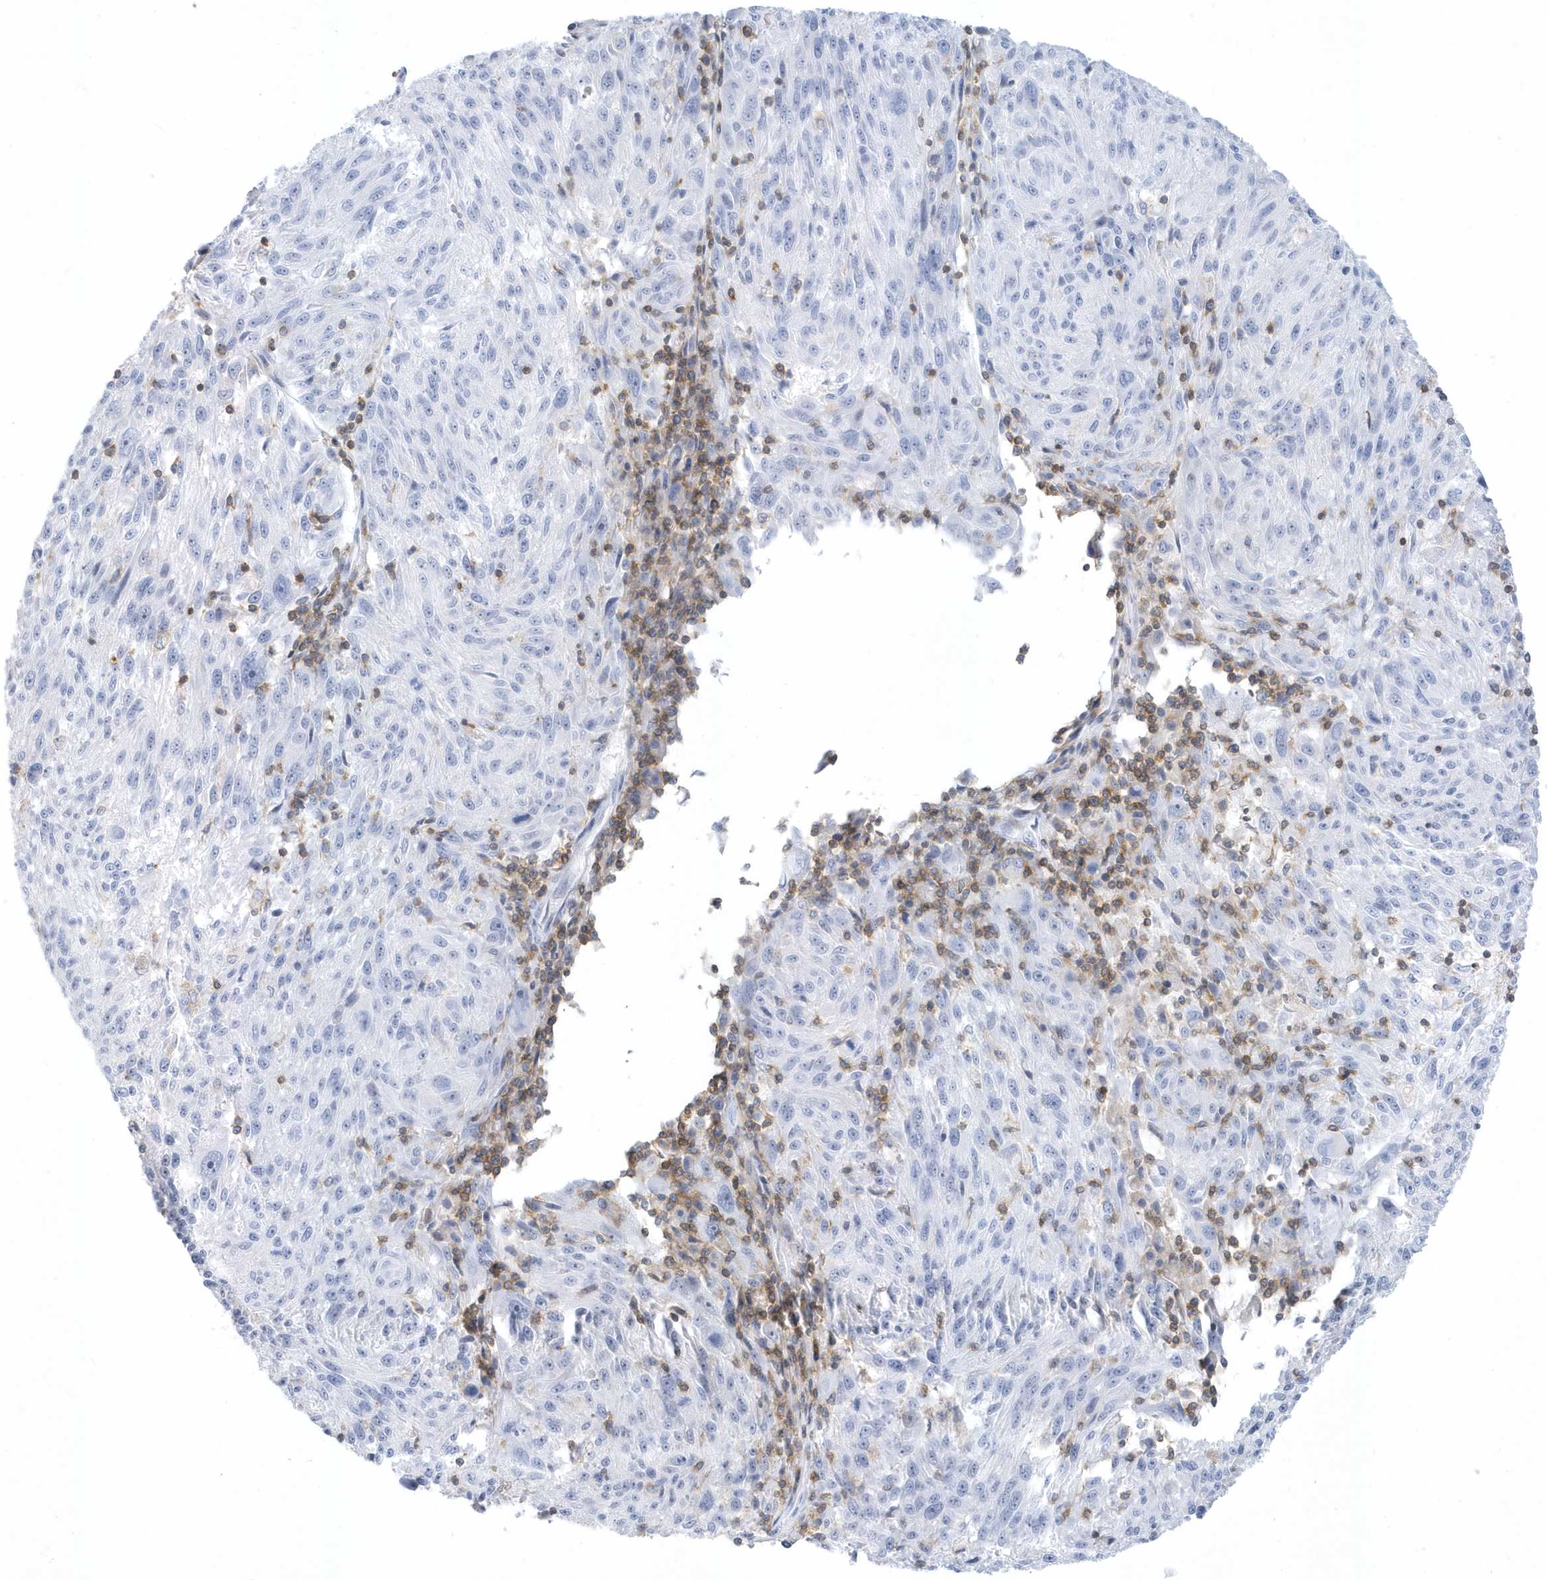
{"staining": {"intensity": "negative", "quantity": "none", "location": "none"}, "tissue": "melanoma", "cell_type": "Tumor cells", "image_type": "cancer", "snomed": [{"axis": "morphology", "description": "Malignant melanoma, NOS"}, {"axis": "topography", "description": "Skin"}], "caption": "Photomicrograph shows no protein positivity in tumor cells of melanoma tissue.", "gene": "PSD4", "patient": {"sex": "male", "age": 53}}